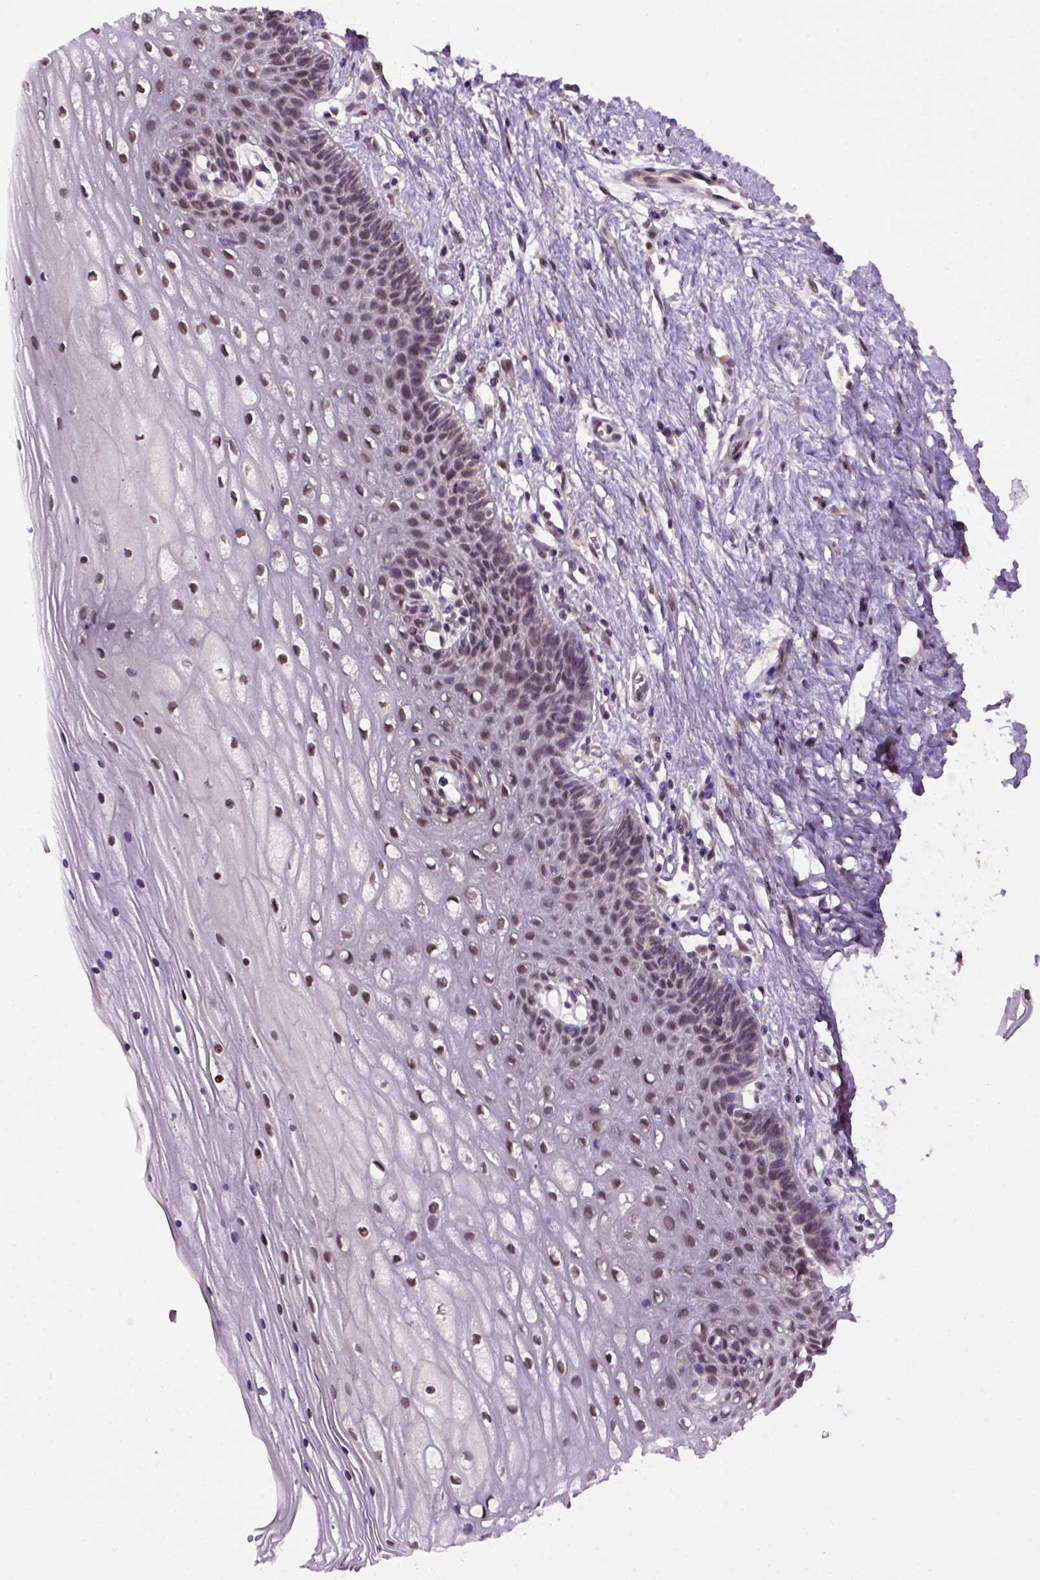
{"staining": {"intensity": "negative", "quantity": "none", "location": "none"}, "tissue": "cervix", "cell_type": "Glandular cells", "image_type": "normal", "snomed": [{"axis": "morphology", "description": "Normal tissue, NOS"}, {"axis": "topography", "description": "Cervix"}], "caption": "DAB (3,3'-diaminobenzidine) immunohistochemical staining of benign cervix exhibits no significant expression in glandular cells. (Stains: DAB IHC with hematoxylin counter stain, Microscopy: brightfield microscopy at high magnification).", "gene": "RAB43", "patient": {"sex": "female", "age": 35}}